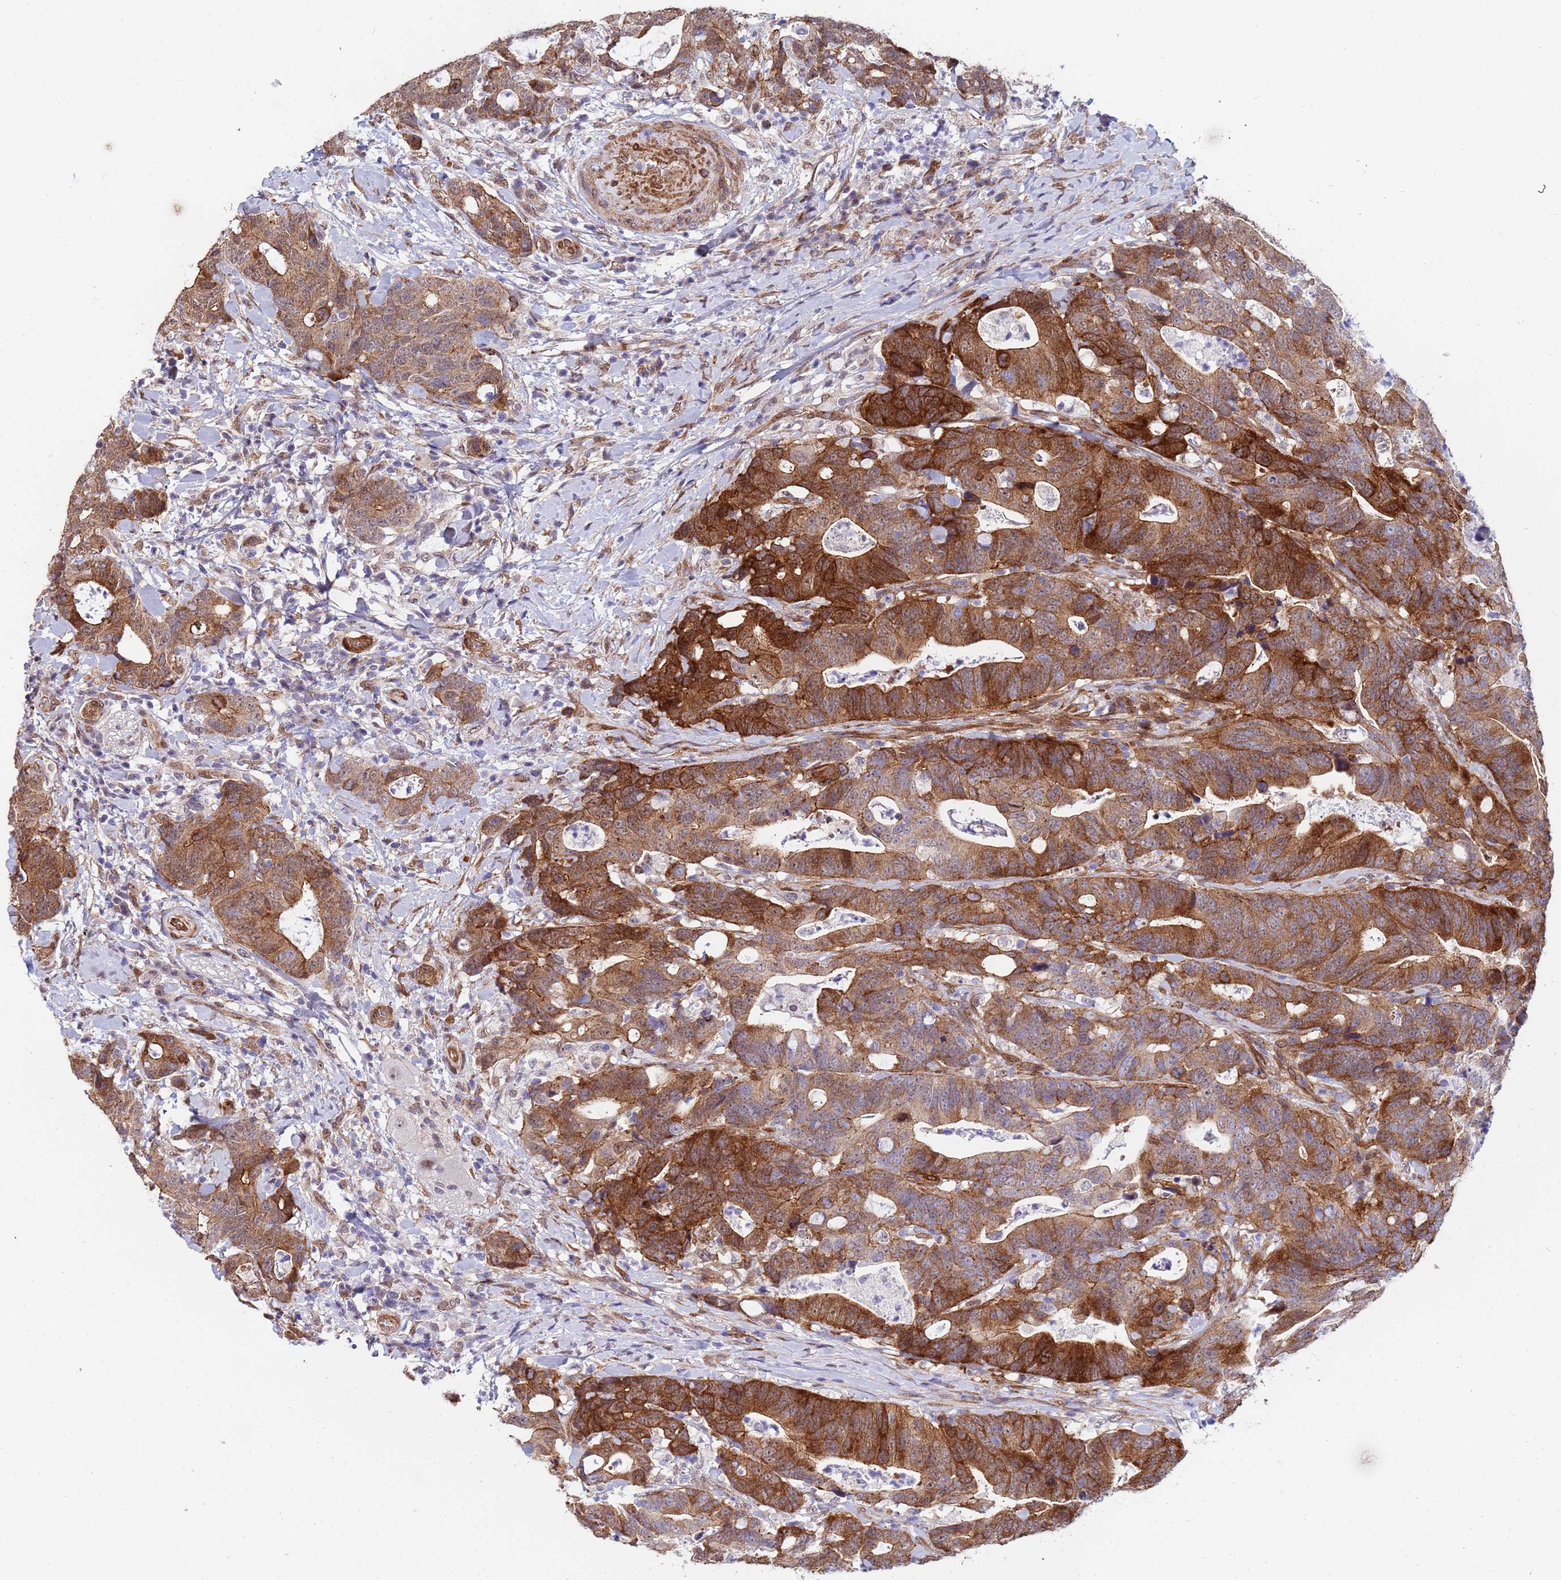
{"staining": {"intensity": "strong", "quantity": ">75%", "location": "cytoplasmic/membranous"}, "tissue": "colorectal cancer", "cell_type": "Tumor cells", "image_type": "cancer", "snomed": [{"axis": "morphology", "description": "Adenocarcinoma, NOS"}, {"axis": "topography", "description": "Colon"}], "caption": "Immunohistochemical staining of colorectal cancer demonstrates strong cytoplasmic/membranous protein expression in about >75% of tumor cells.", "gene": "TRIP6", "patient": {"sex": "female", "age": 82}}